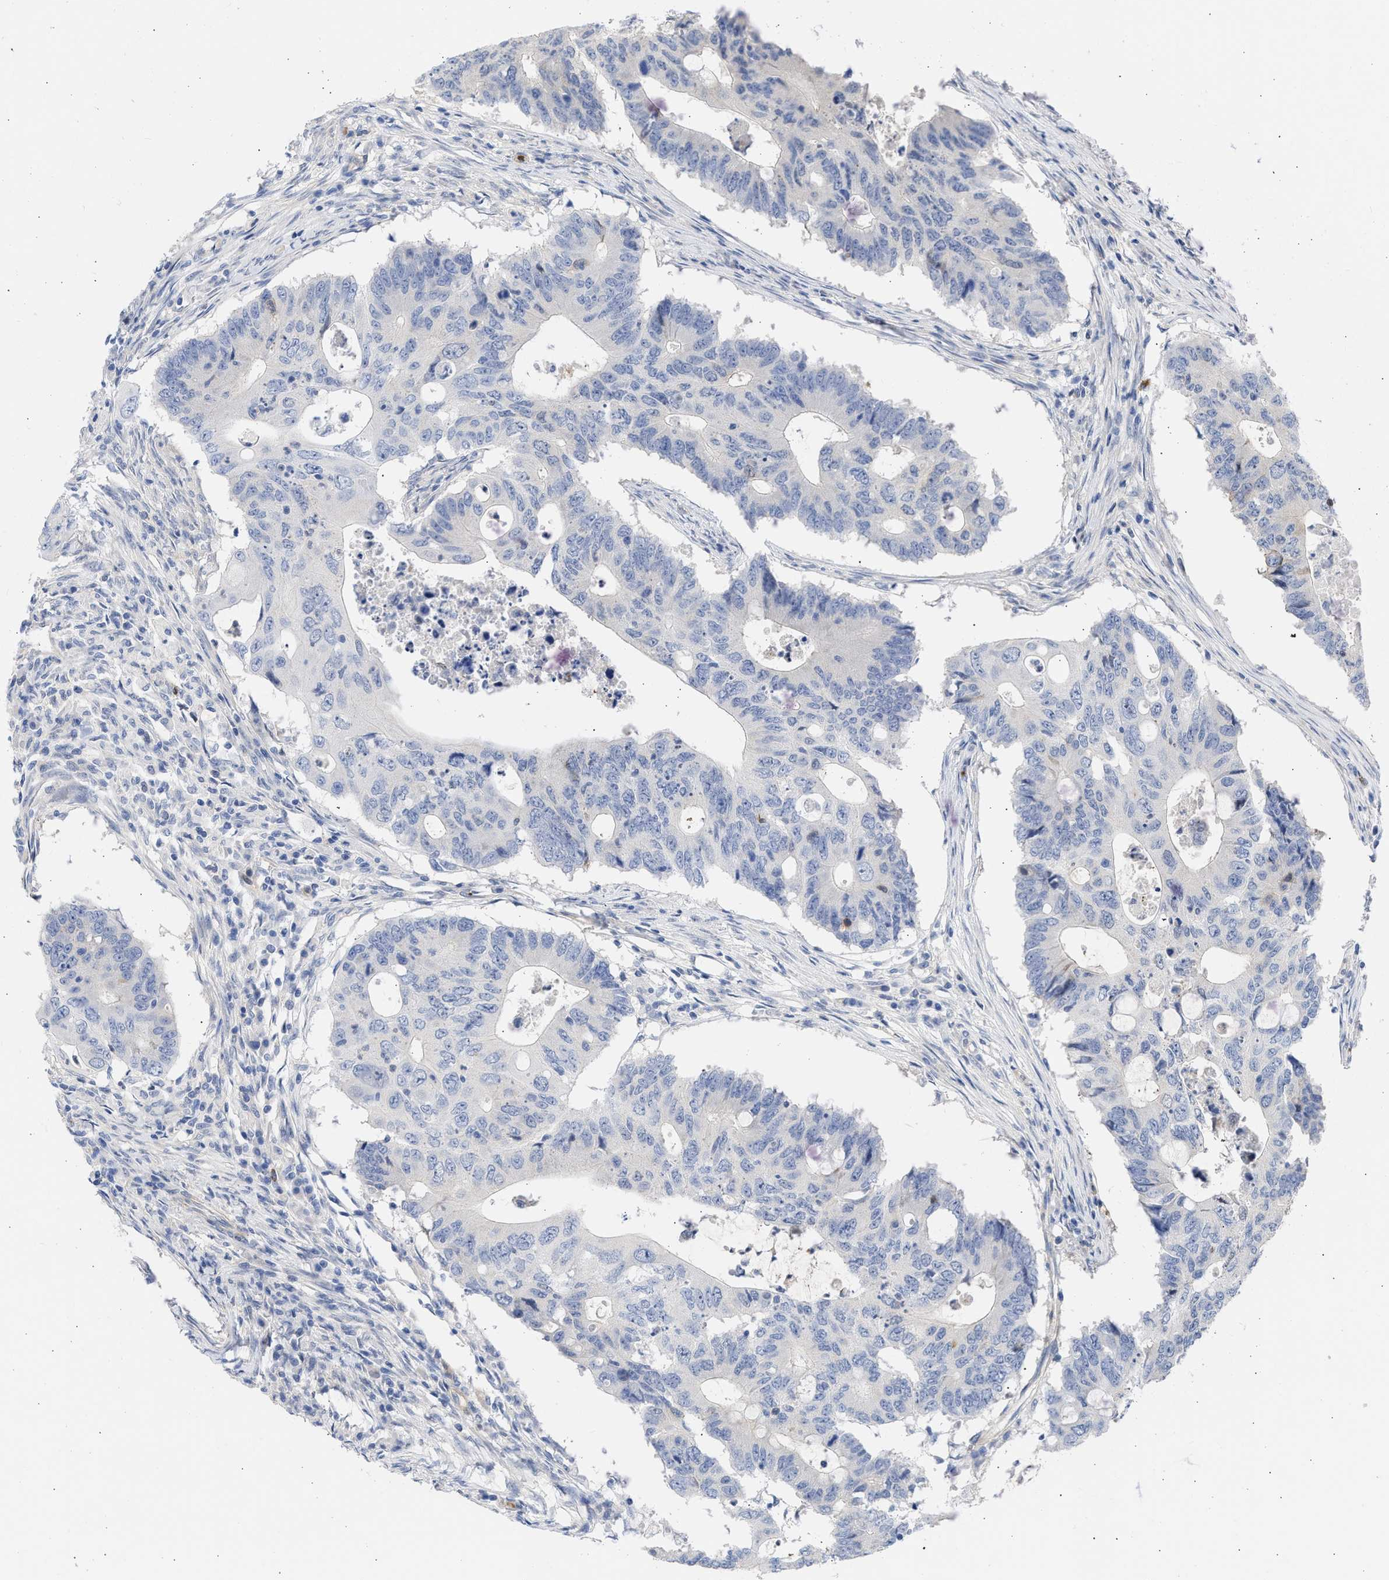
{"staining": {"intensity": "negative", "quantity": "none", "location": "none"}, "tissue": "colorectal cancer", "cell_type": "Tumor cells", "image_type": "cancer", "snomed": [{"axis": "morphology", "description": "Adenocarcinoma, NOS"}, {"axis": "topography", "description": "Colon"}], "caption": "A high-resolution histopathology image shows immunohistochemistry (IHC) staining of colorectal cancer, which displays no significant positivity in tumor cells. The staining was performed using DAB to visualize the protein expression in brown, while the nuclei were stained in blue with hematoxylin (Magnification: 20x).", "gene": "THRA", "patient": {"sex": "male", "age": 71}}